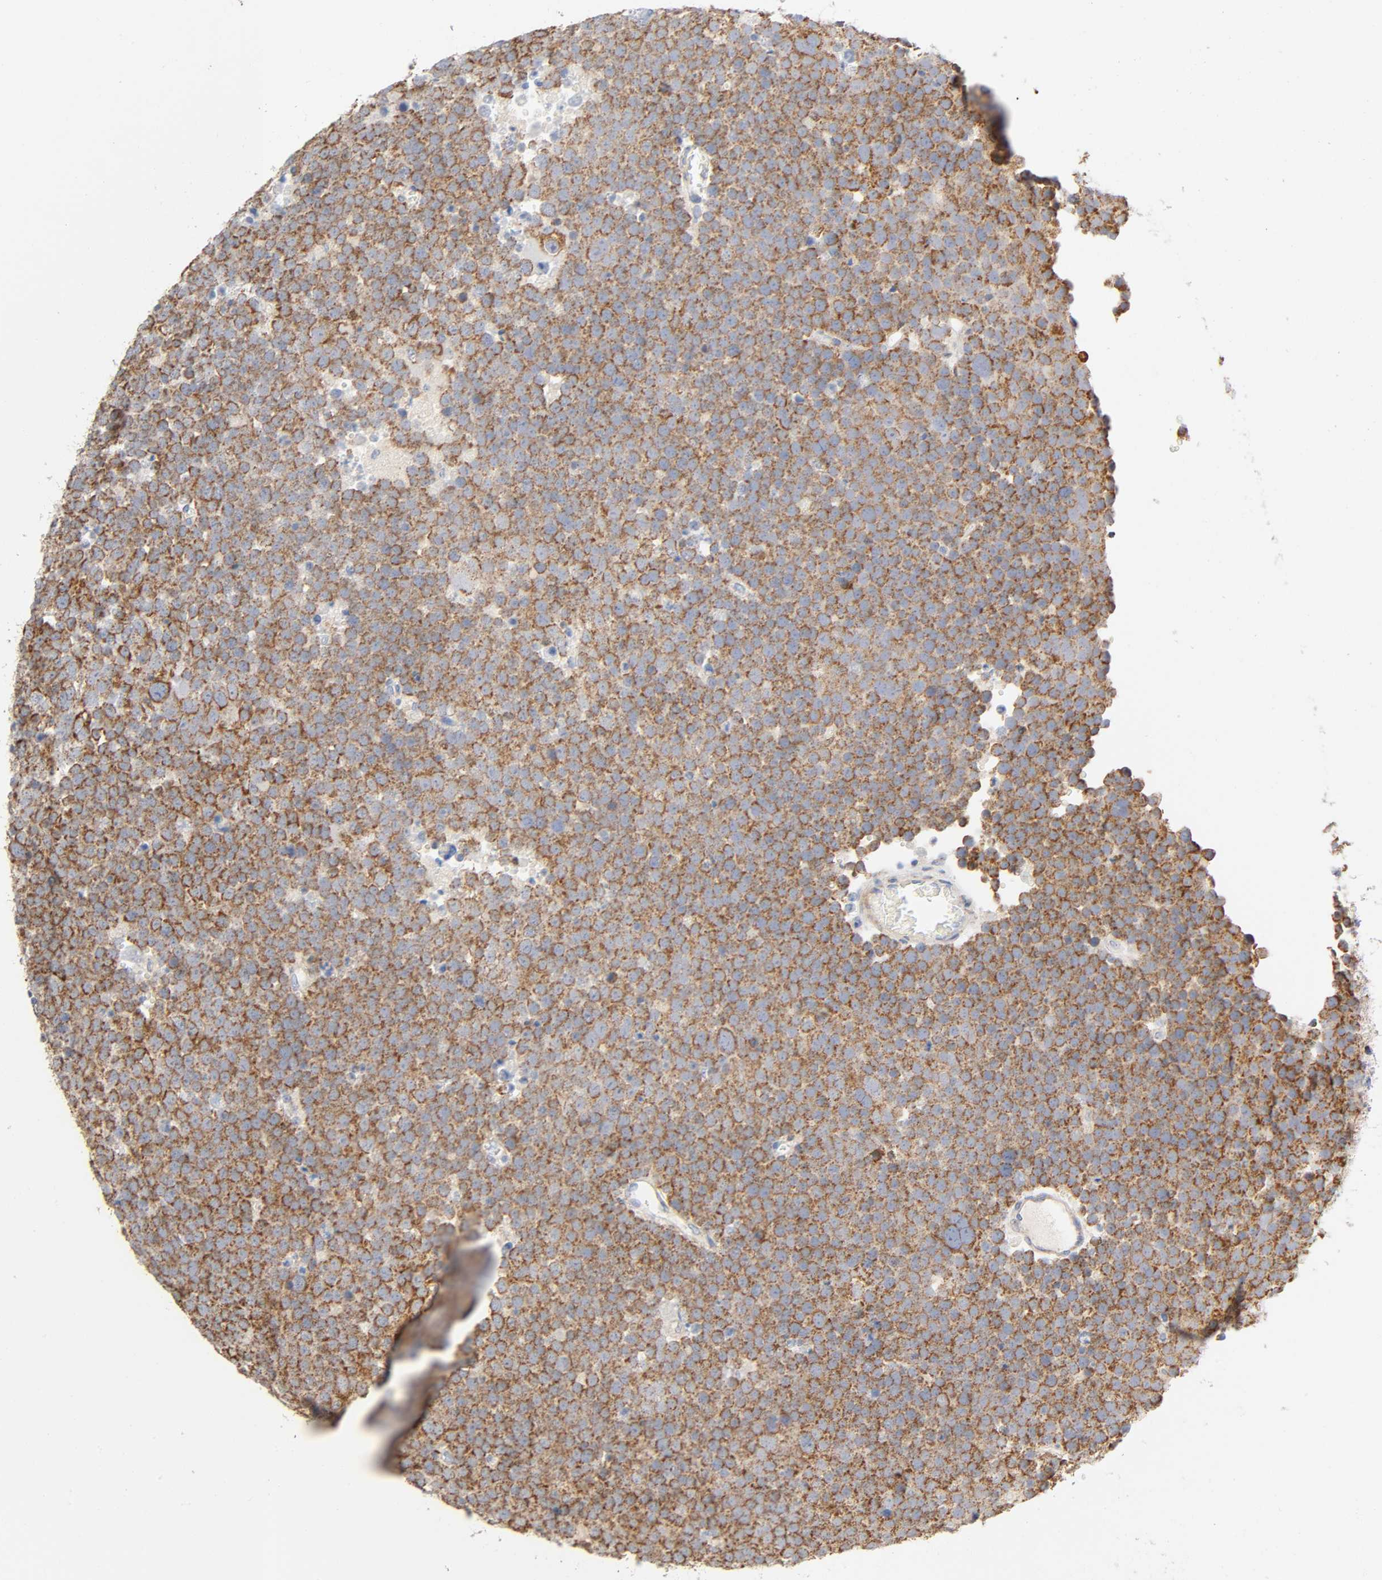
{"staining": {"intensity": "moderate", "quantity": ">75%", "location": "cytoplasmic/membranous"}, "tissue": "testis cancer", "cell_type": "Tumor cells", "image_type": "cancer", "snomed": [{"axis": "morphology", "description": "Seminoma, NOS"}, {"axis": "topography", "description": "Testis"}], "caption": "A brown stain labels moderate cytoplasmic/membranous positivity of a protein in human testis cancer (seminoma) tumor cells. (DAB (3,3'-diaminobenzidine) IHC with brightfield microscopy, high magnification).", "gene": "SYT16", "patient": {"sex": "male", "age": 71}}